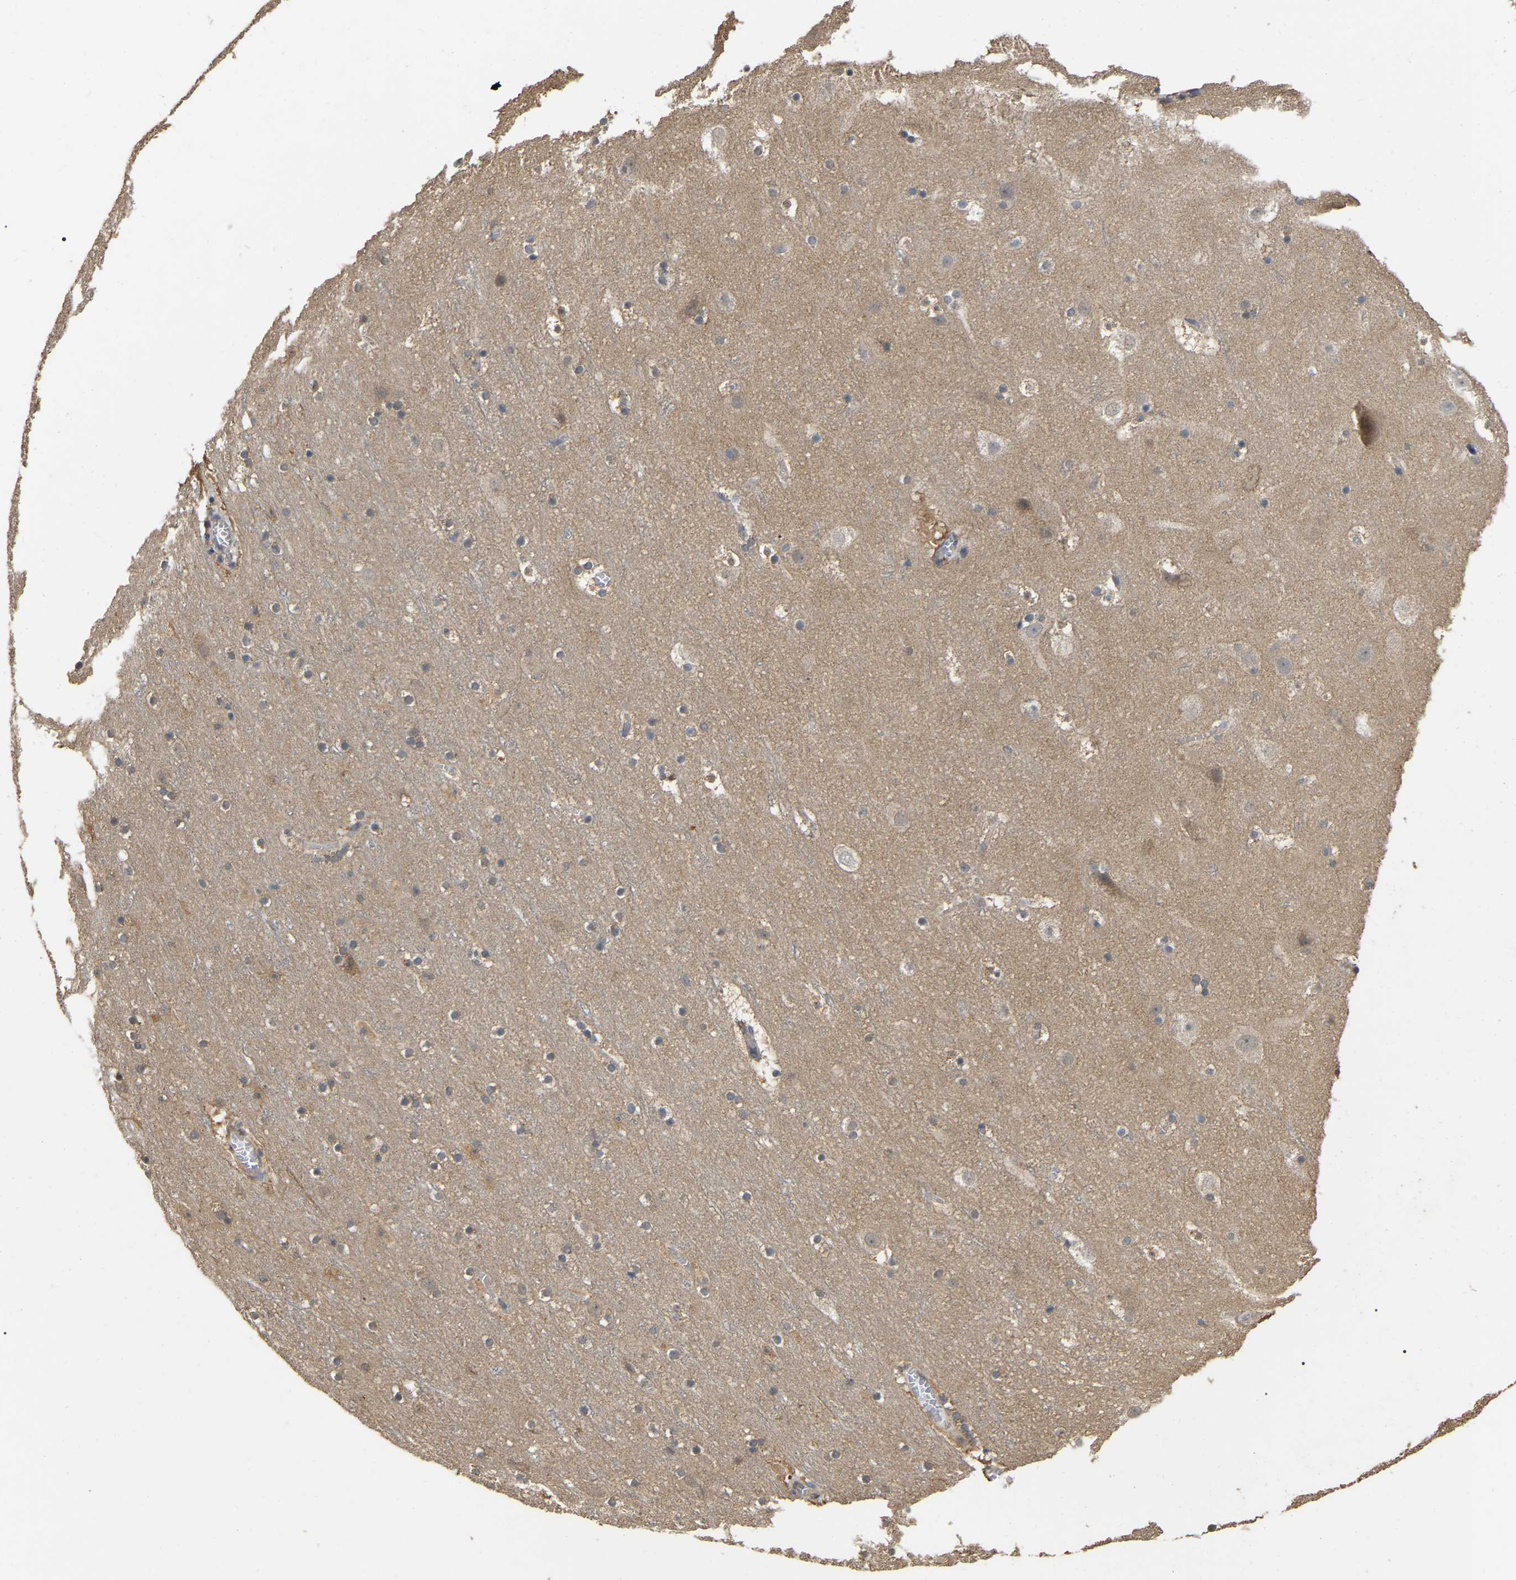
{"staining": {"intensity": "weak", "quantity": ">75%", "location": "cytoplasmic/membranous"}, "tissue": "cerebral cortex", "cell_type": "Endothelial cells", "image_type": "normal", "snomed": [{"axis": "morphology", "description": "Normal tissue, NOS"}, {"axis": "topography", "description": "Cerebral cortex"}], "caption": "Immunohistochemistry micrograph of normal human cerebral cortex stained for a protein (brown), which shows low levels of weak cytoplasmic/membranous expression in about >75% of endothelial cells.", "gene": "FAM219A", "patient": {"sex": "male", "age": 45}}